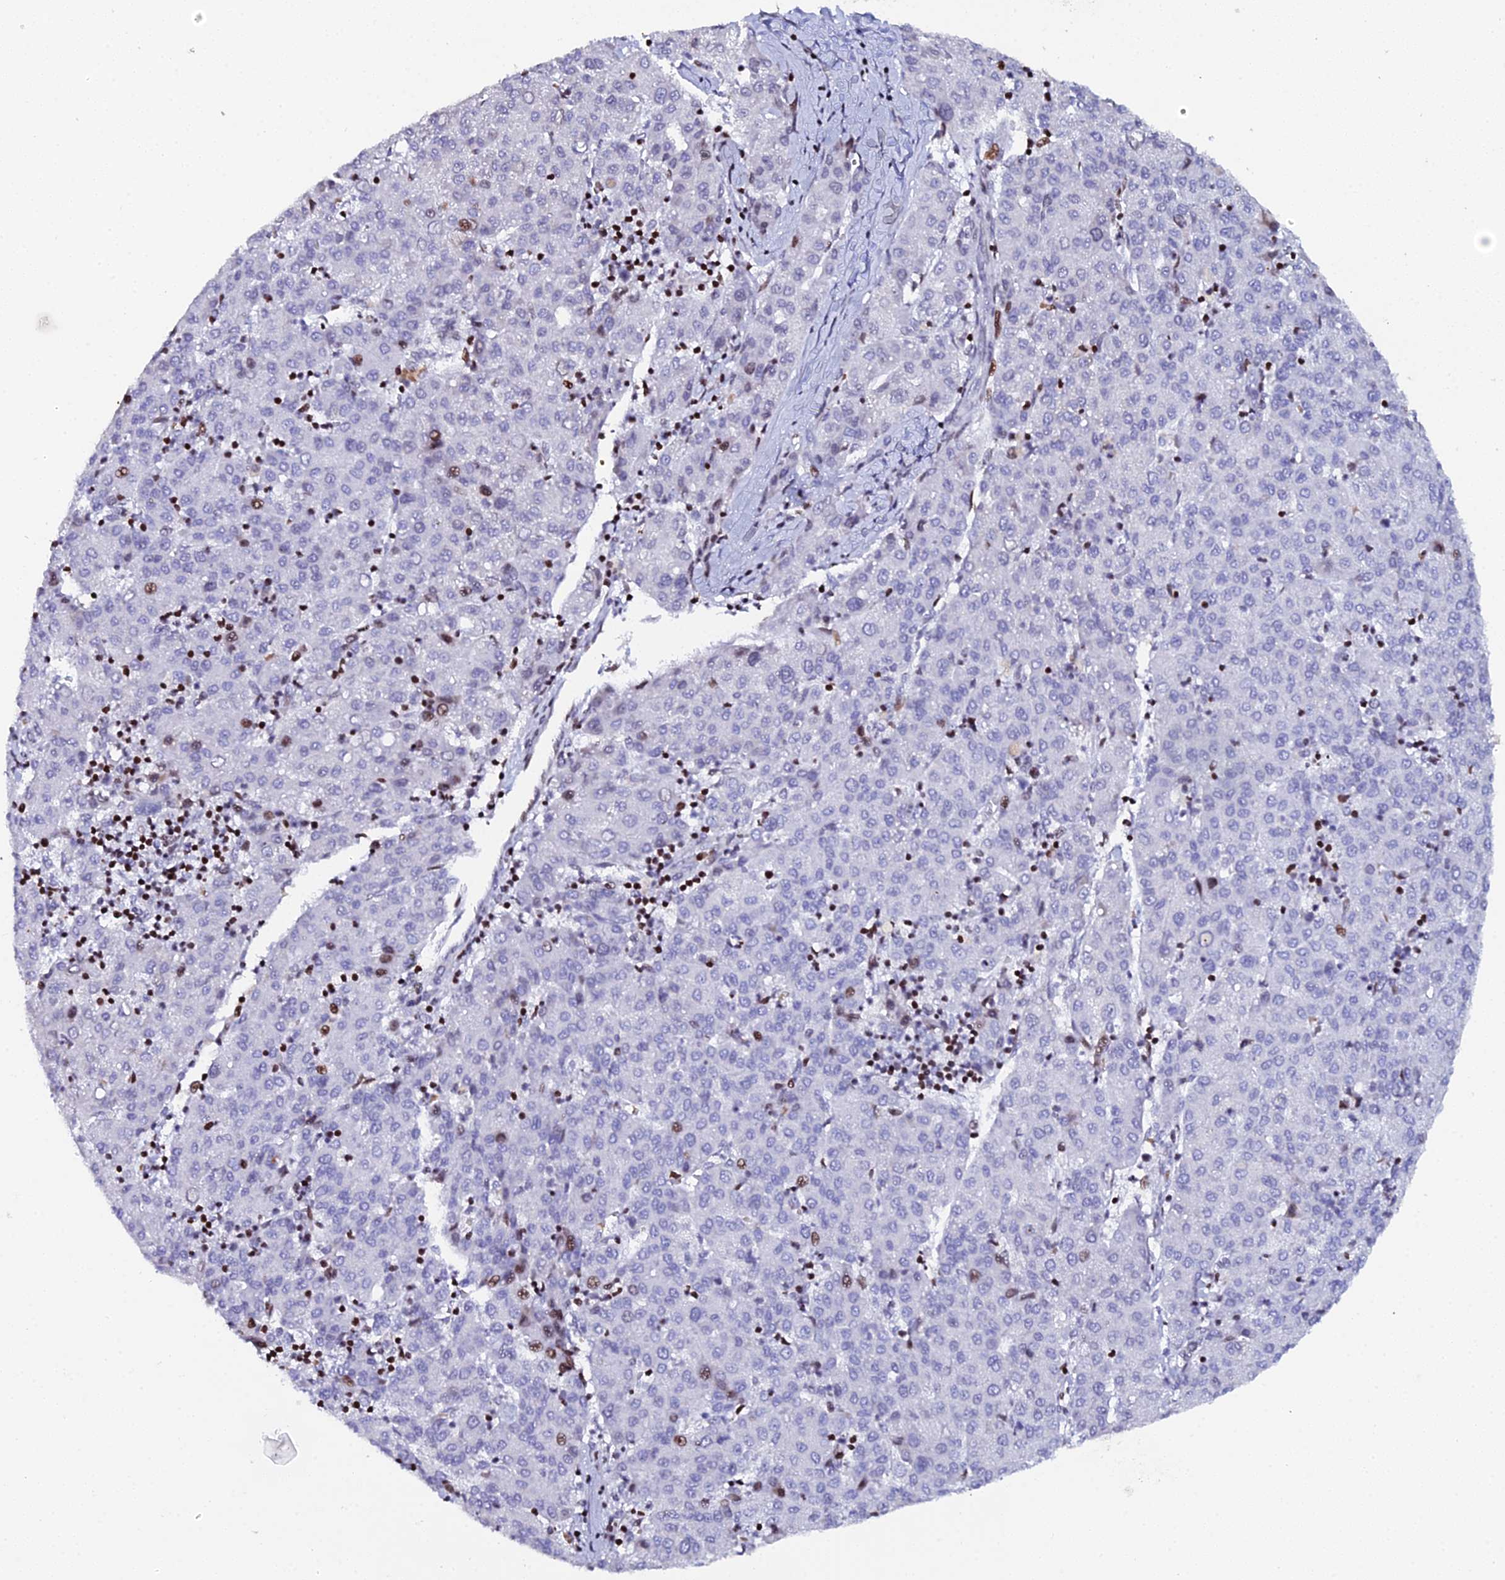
{"staining": {"intensity": "moderate", "quantity": "<25%", "location": "nuclear"}, "tissue": "liver cancer", "cell_type": "Tumor cells", "image_type": "cancer", "snomed": [{"axis": "morphology", "description": "Carcinoma, Hepatocellular, NOS"}, {"axis": "topography", "description": "Liver"}], "caption": "Immunohistochemistry (IHC) histopathology image of liver hepatocellular carcinoma stained for a protein (brown), which exhibits low levels of moderate nuclear expression in about <25% of tumor cells.", "gene": "MYNN", "patient": {"sex": "male", "age": 65}}